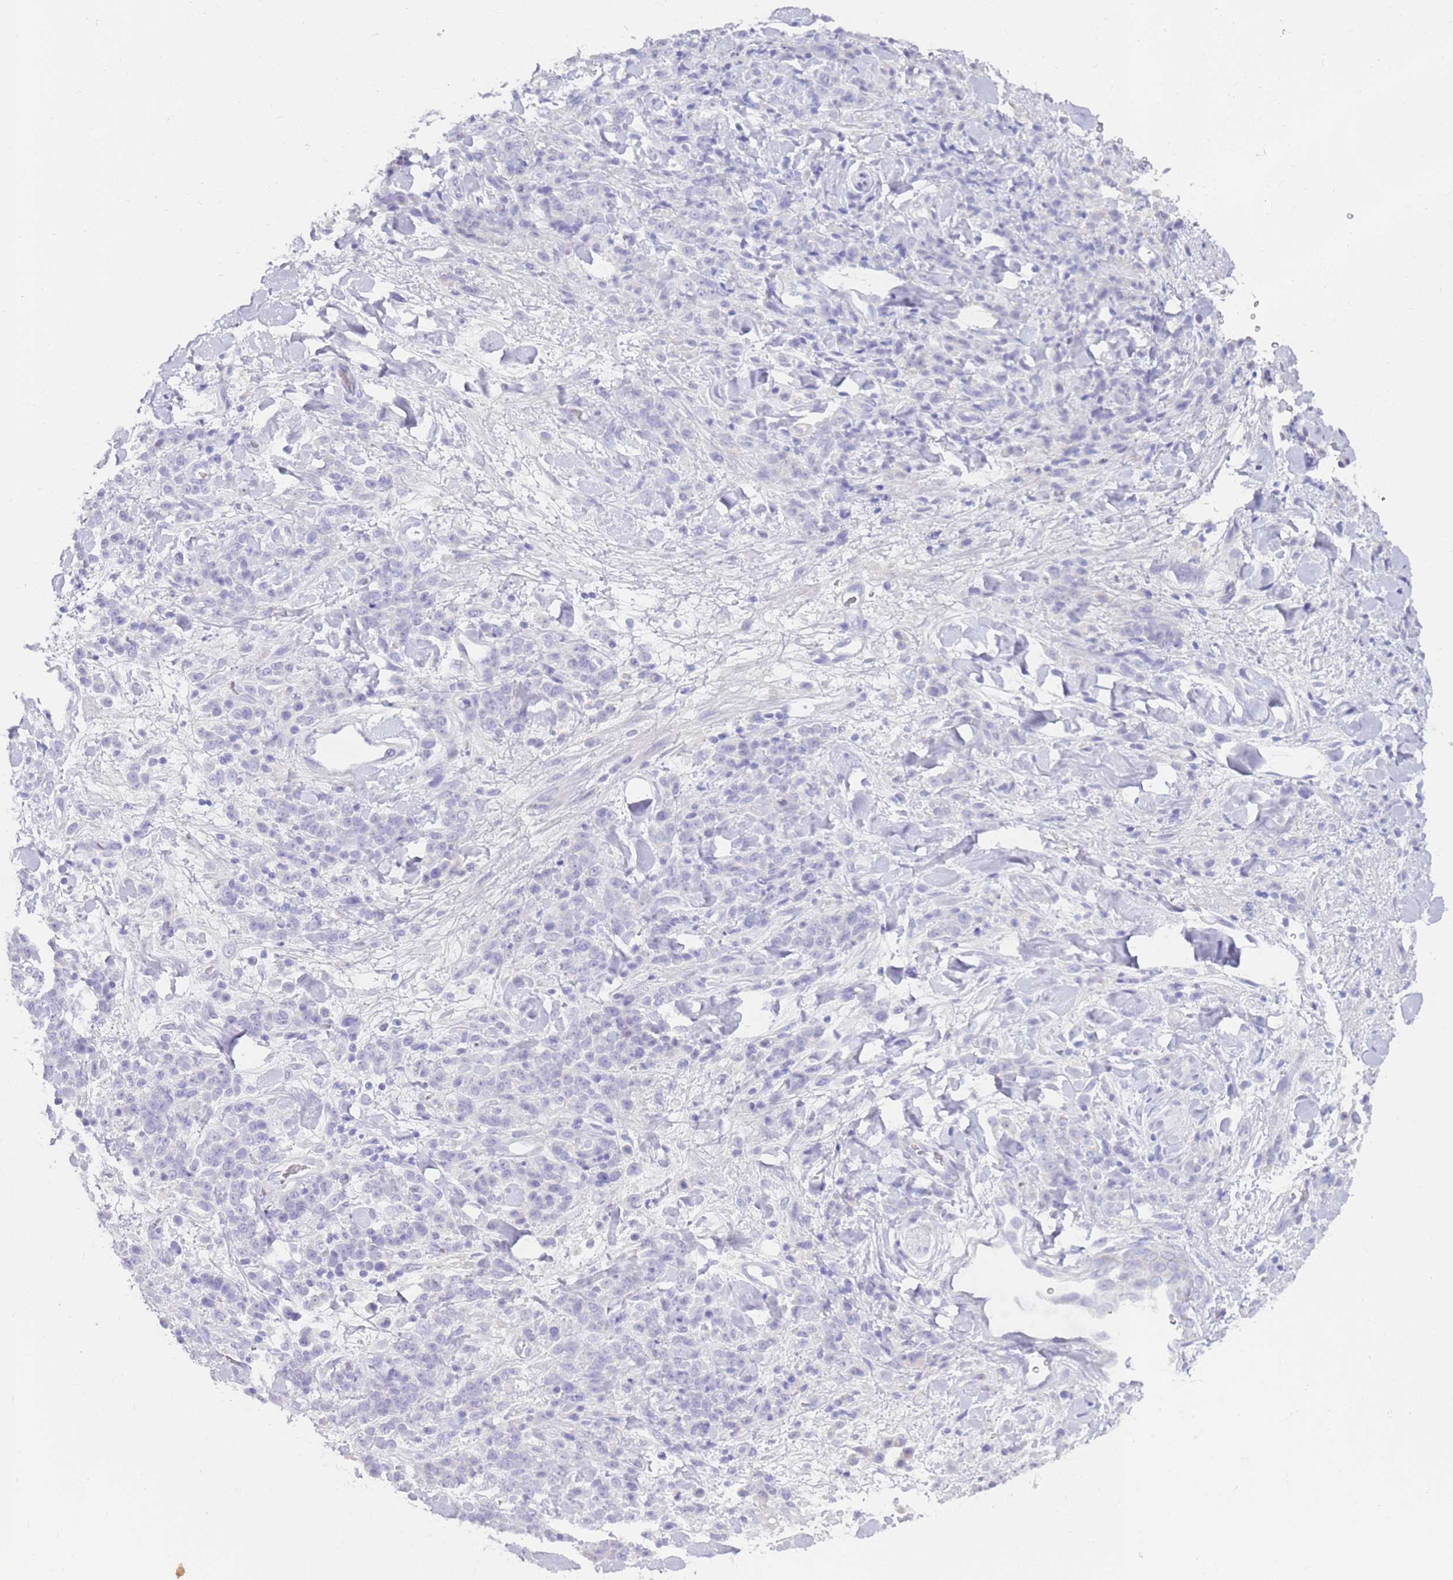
{"staining": {"intensity": "negative", "quantity": "none", "location": "none"}, "tissue": "stomach cancer", "cell_type": "Tumor cells", "image_type": "cancer", "snomed": [{"axis": "morphology", "description": "Normal tissue, NOS"}, {"axis": "morphology", "description": "Adenocarcinoma, NOS"}, {"axis": "topography", "description": "Stomach"}], "caption": "Immunohistochemistry of human stomach cancer (adenocarcinoma) displays no positivity in tumor cells. The staining was performed using DAB to visualize the protein expression in brown, while the nuclei were stained in blue with hematoxylin (Magnification: 20x).", "gene": "EVPLL", "patient": {"sex": "male", "age": 82}}